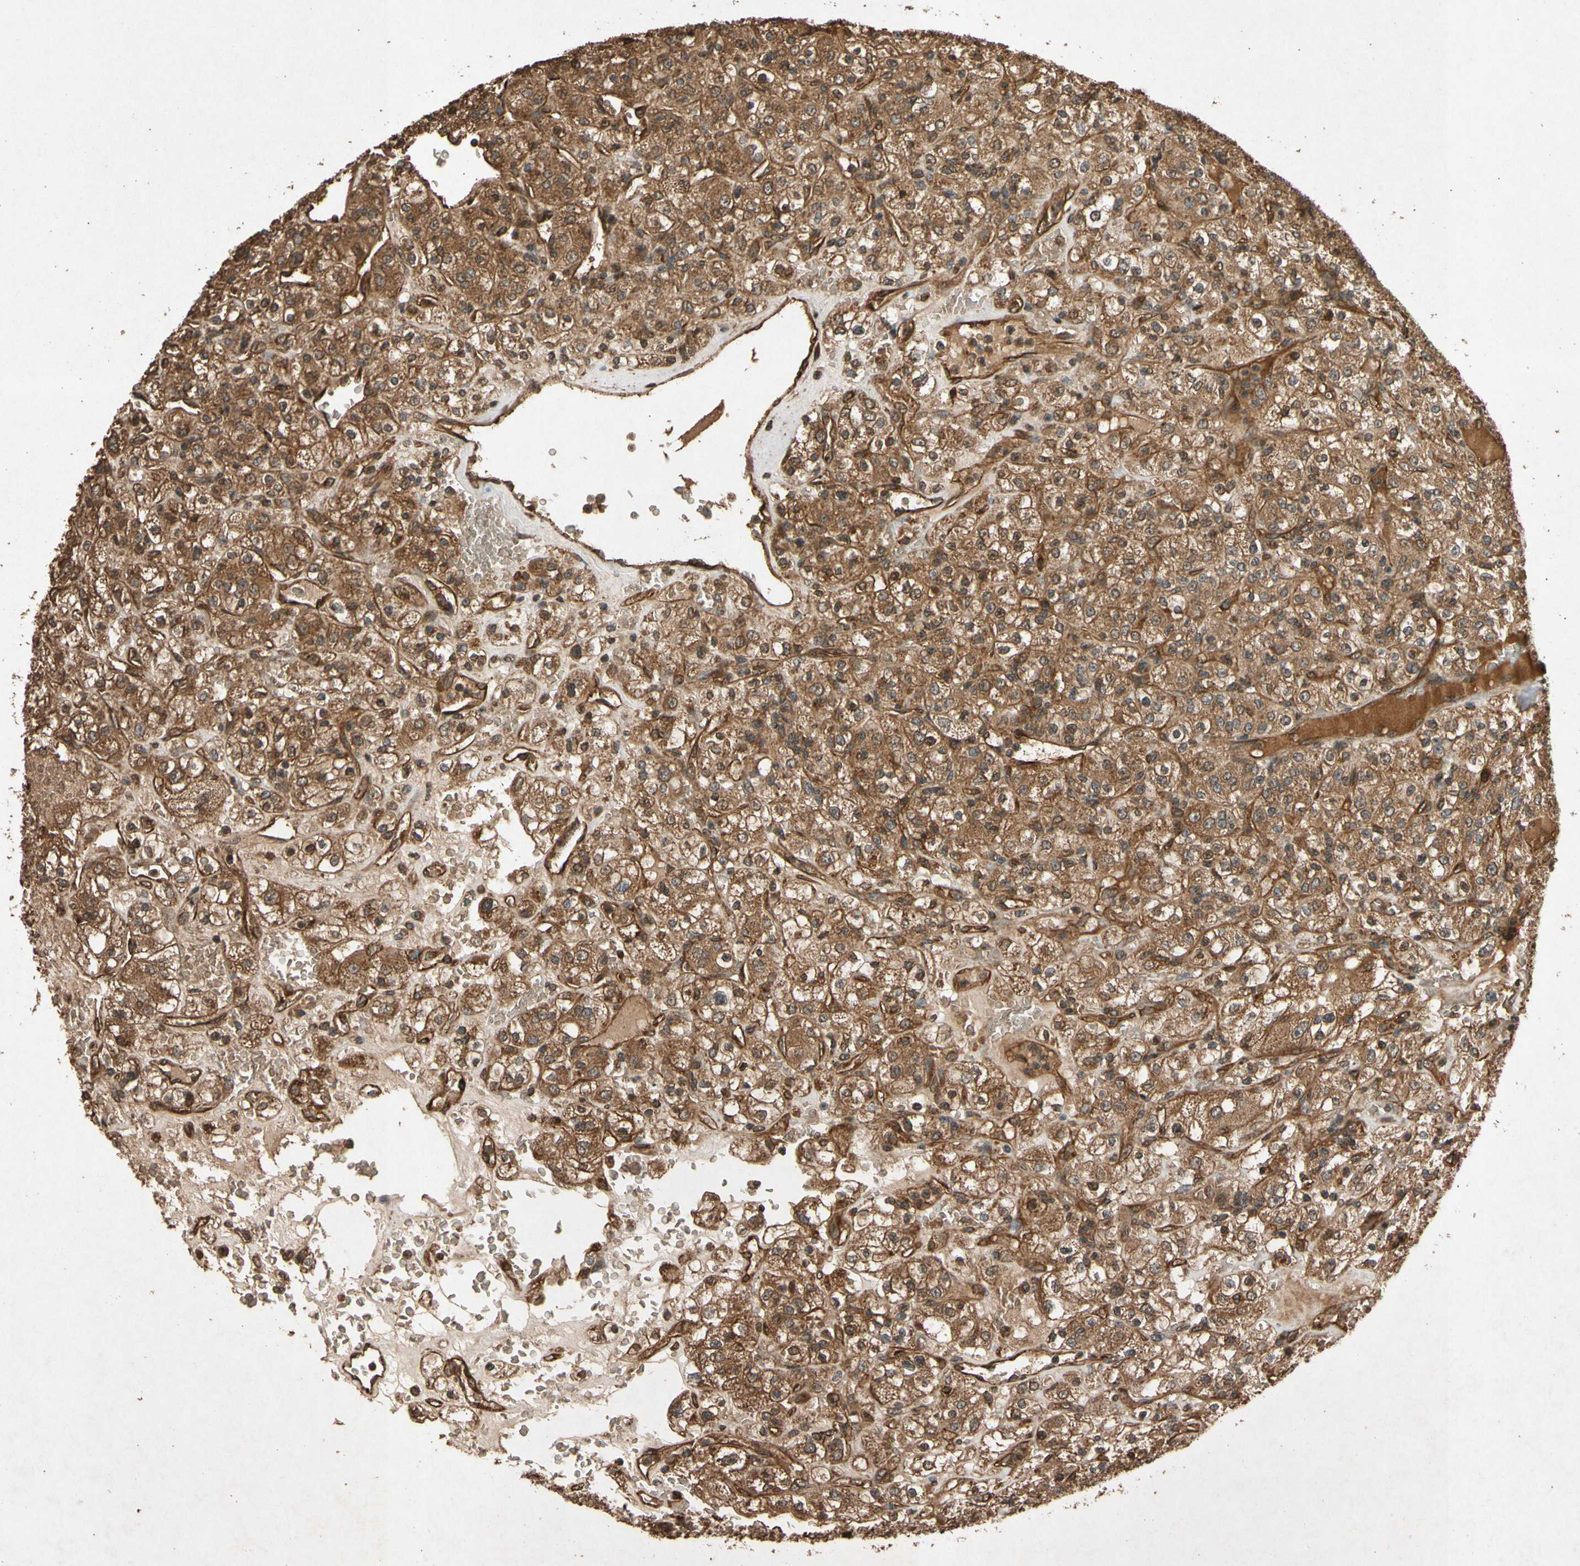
{"staining": {"intensity": "strong", "quantity": ">75%", "location": "cytoplasmic/membranous"}, "tissue": "renal cancer", "cell_type": "Tumor cells", "image_type": "cancer", "snomed": [{"axis": "morphology", "description": "Normal tissue, NOS"}, {"axis": "morphology", "description": "Adenocarcinoma, NOS"}, {"axis": "topography", "description": "Kidney"}], "caption": "A brown stain highlights strong cytoplasmic/membranous expression of a protein in renal adenocarcinoma tumor cells.", "gene": "TXN2", "patient": {"sex": "female", "age": 72}}